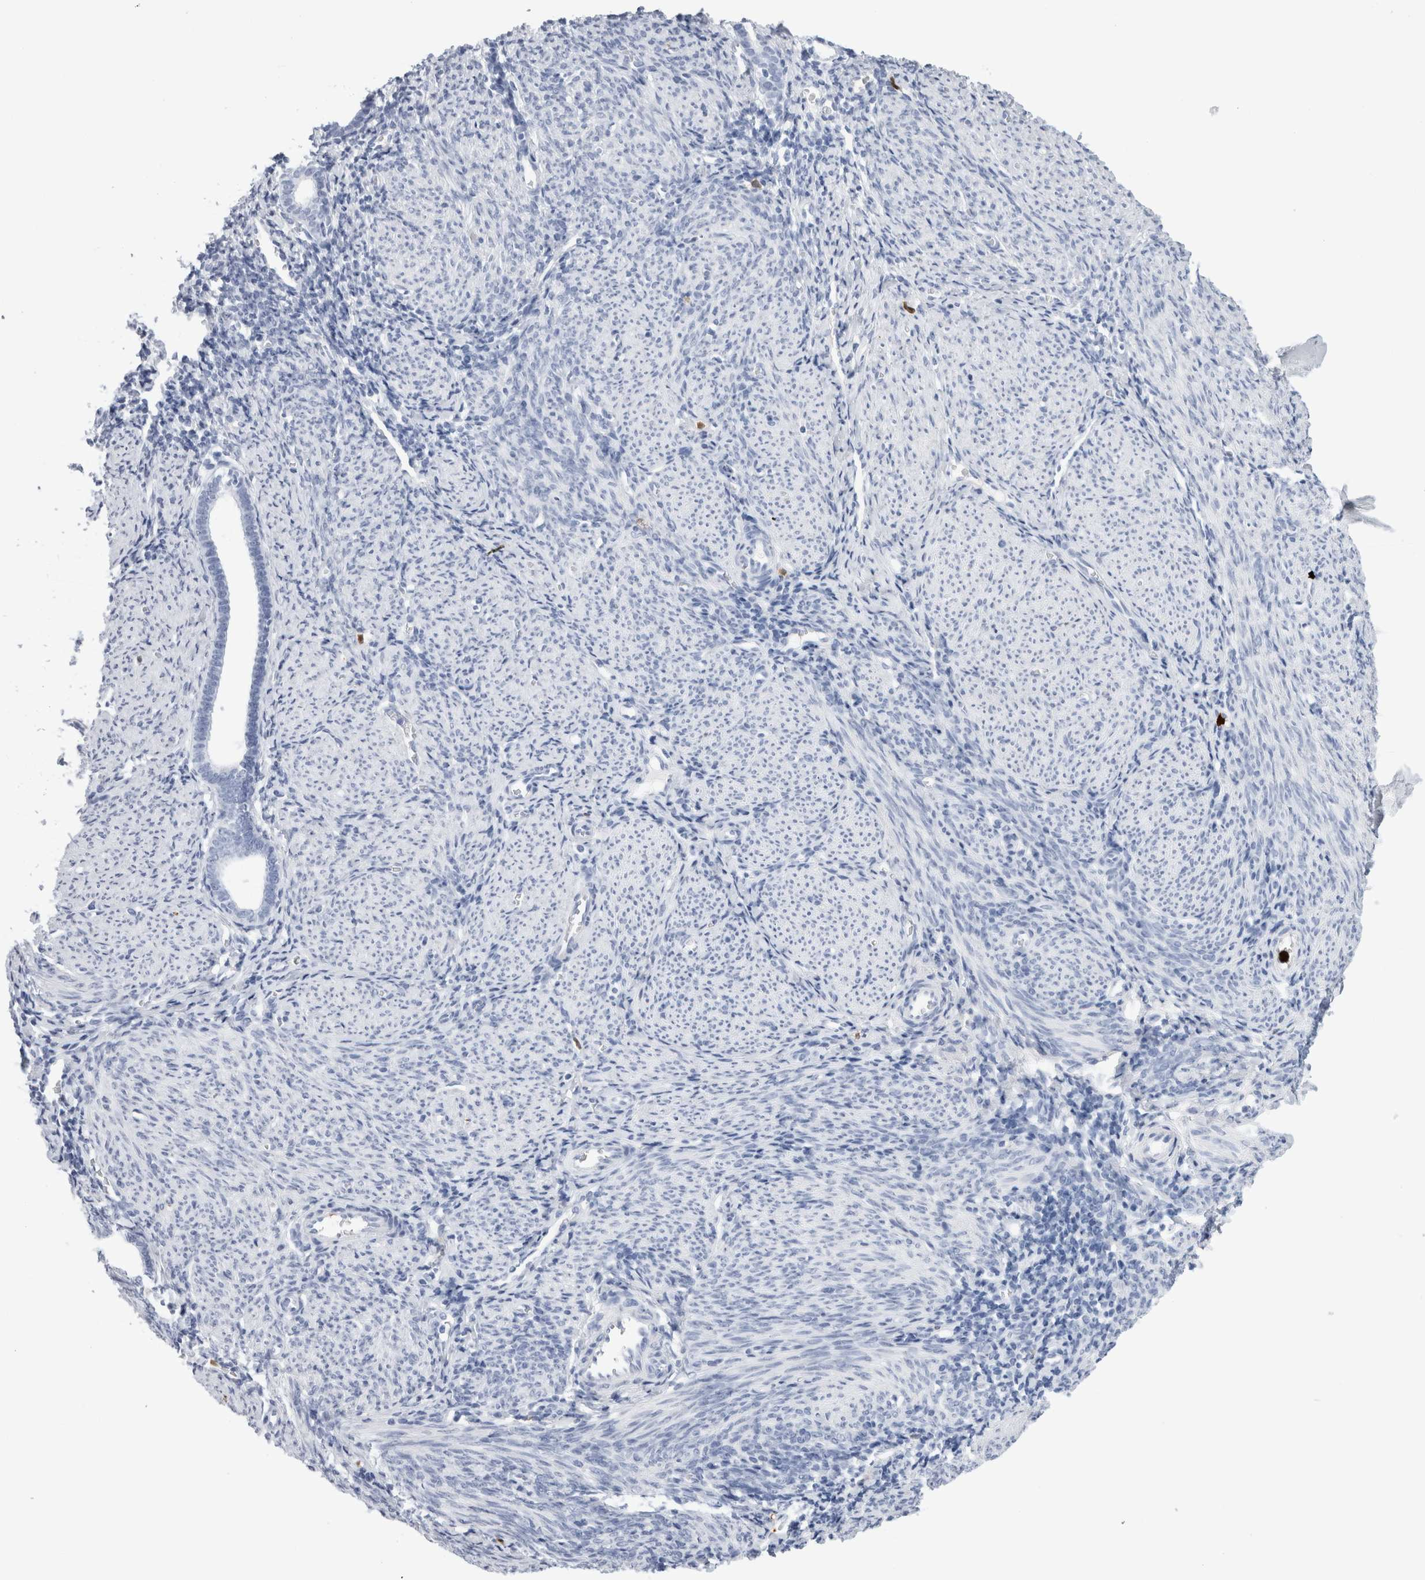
{"staining": {"intensity": "negative", "quantity": "none", "location": "none"}, "tissue": "endometrium", "cell_type": "Cells in endometrial stroma", "image_type": "normal", "snomed": [{"axis": "morphology", "description": "Normal tissue, NOS"}, {"axis": "morphology", "description": "Adenocarcinoma, NOS"}, {"axis": "topography", "description": "Endometrium"}], "caption": "Cells in endometrial stroma are negative for brown protein staining in normal endometrium. (Immunohistochemistry, brightfield microscopy, high magnification).", "gene": "S100A8", "patient": {"sex": "female", "age": 57}}